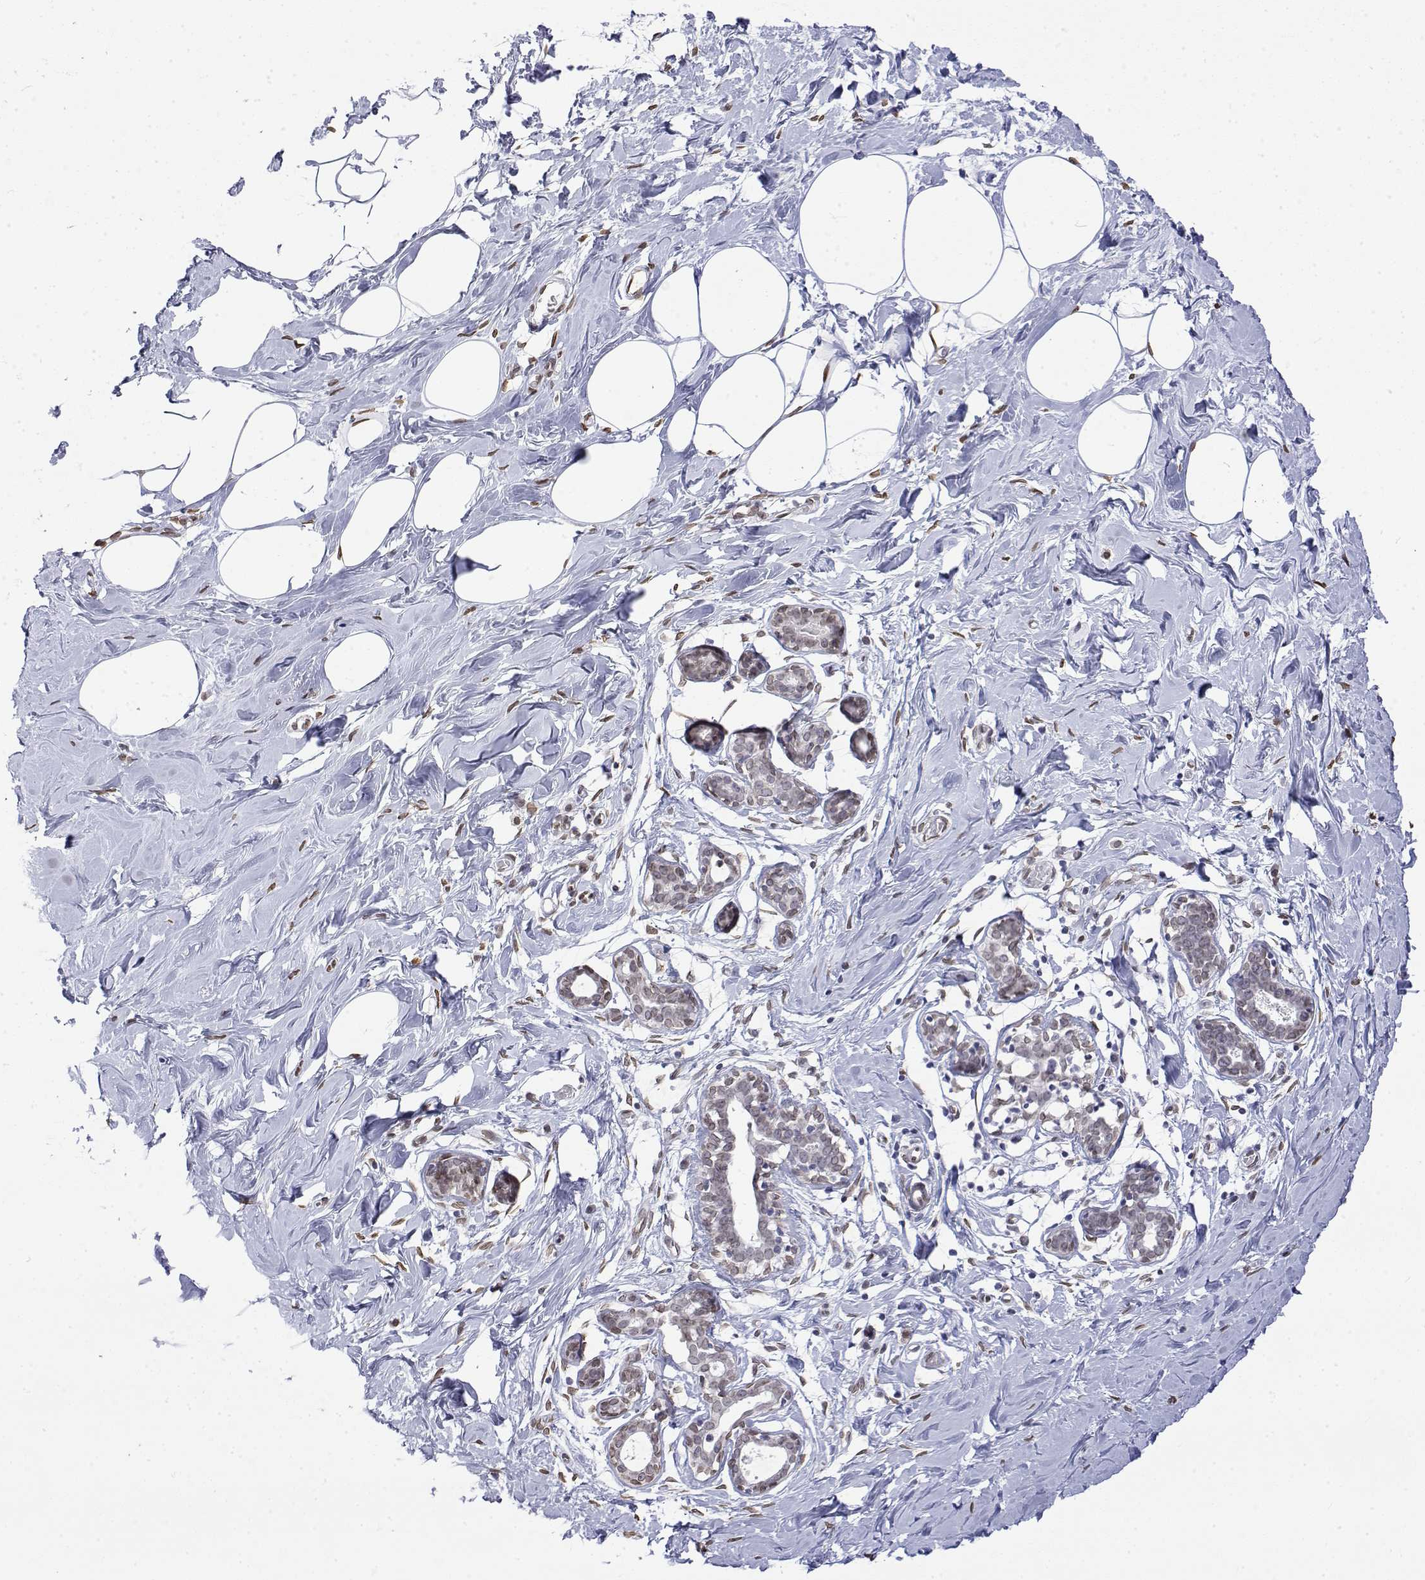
{"staining": {"intensity": "weak", "quantity": "25%-75%", "location": "nuclear"}, "tissue": "breast", "cell_type": "Adipocytes", "image_type": "normal", "snomed": [{"axis": "morphology", "description": "Normal tissue, NOS"}, {"axis": "topography", "description": "Breast"}], "caption": "A brown stain labels weak nuclear expression of a protein in adipocytes of benign breast.", "gene": "ZNF532", "patient": {"sex": "female", "age": 27}}